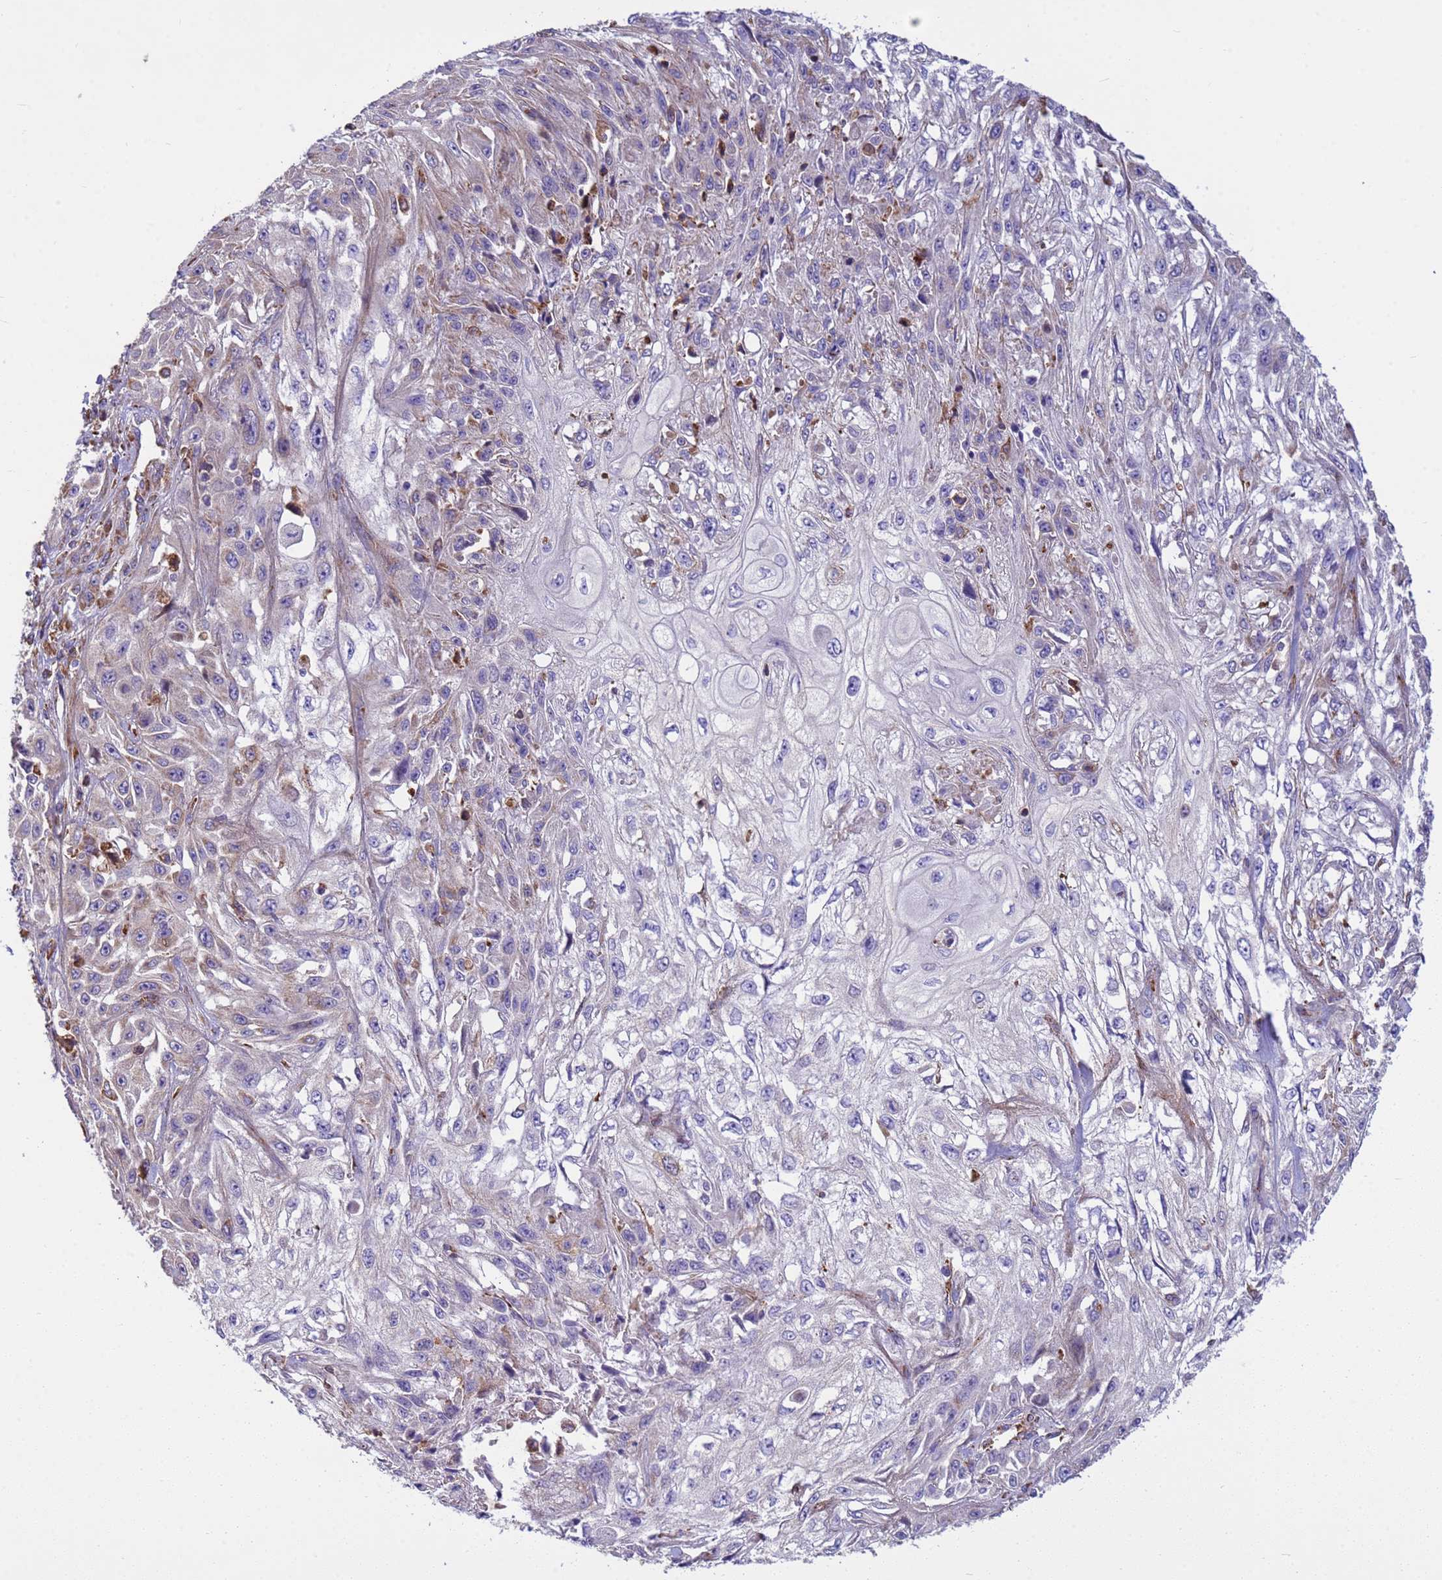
{"staining": {"intensity": "weak", "quantity": "25%-75%", "location": "cytoplasmic/membranous"}, "tissue": "skin cancer", "cell_type": "Tumor cells", "image_type": "cancer", "snomed": [{"axis": "morphology", "description": "Squamous cell carcinoma, NOS"}, {"axis": "morphology", "description": "Squamous cell carcinoma, metastatic, NOS"}, {"axis": "topography", "description": "Skin"}, {"axis": "topography", "description": "Lymph node"}], "caption": "This is a micrograph of immunohistochemistry (IHC) staining of skin metastatic squamous cell carcinoma, which shows weak staining in the cytoplasmic/membranous of tumor cells.", "gene": "THAP5", "patient": {"sex": "male", "age": 75}}